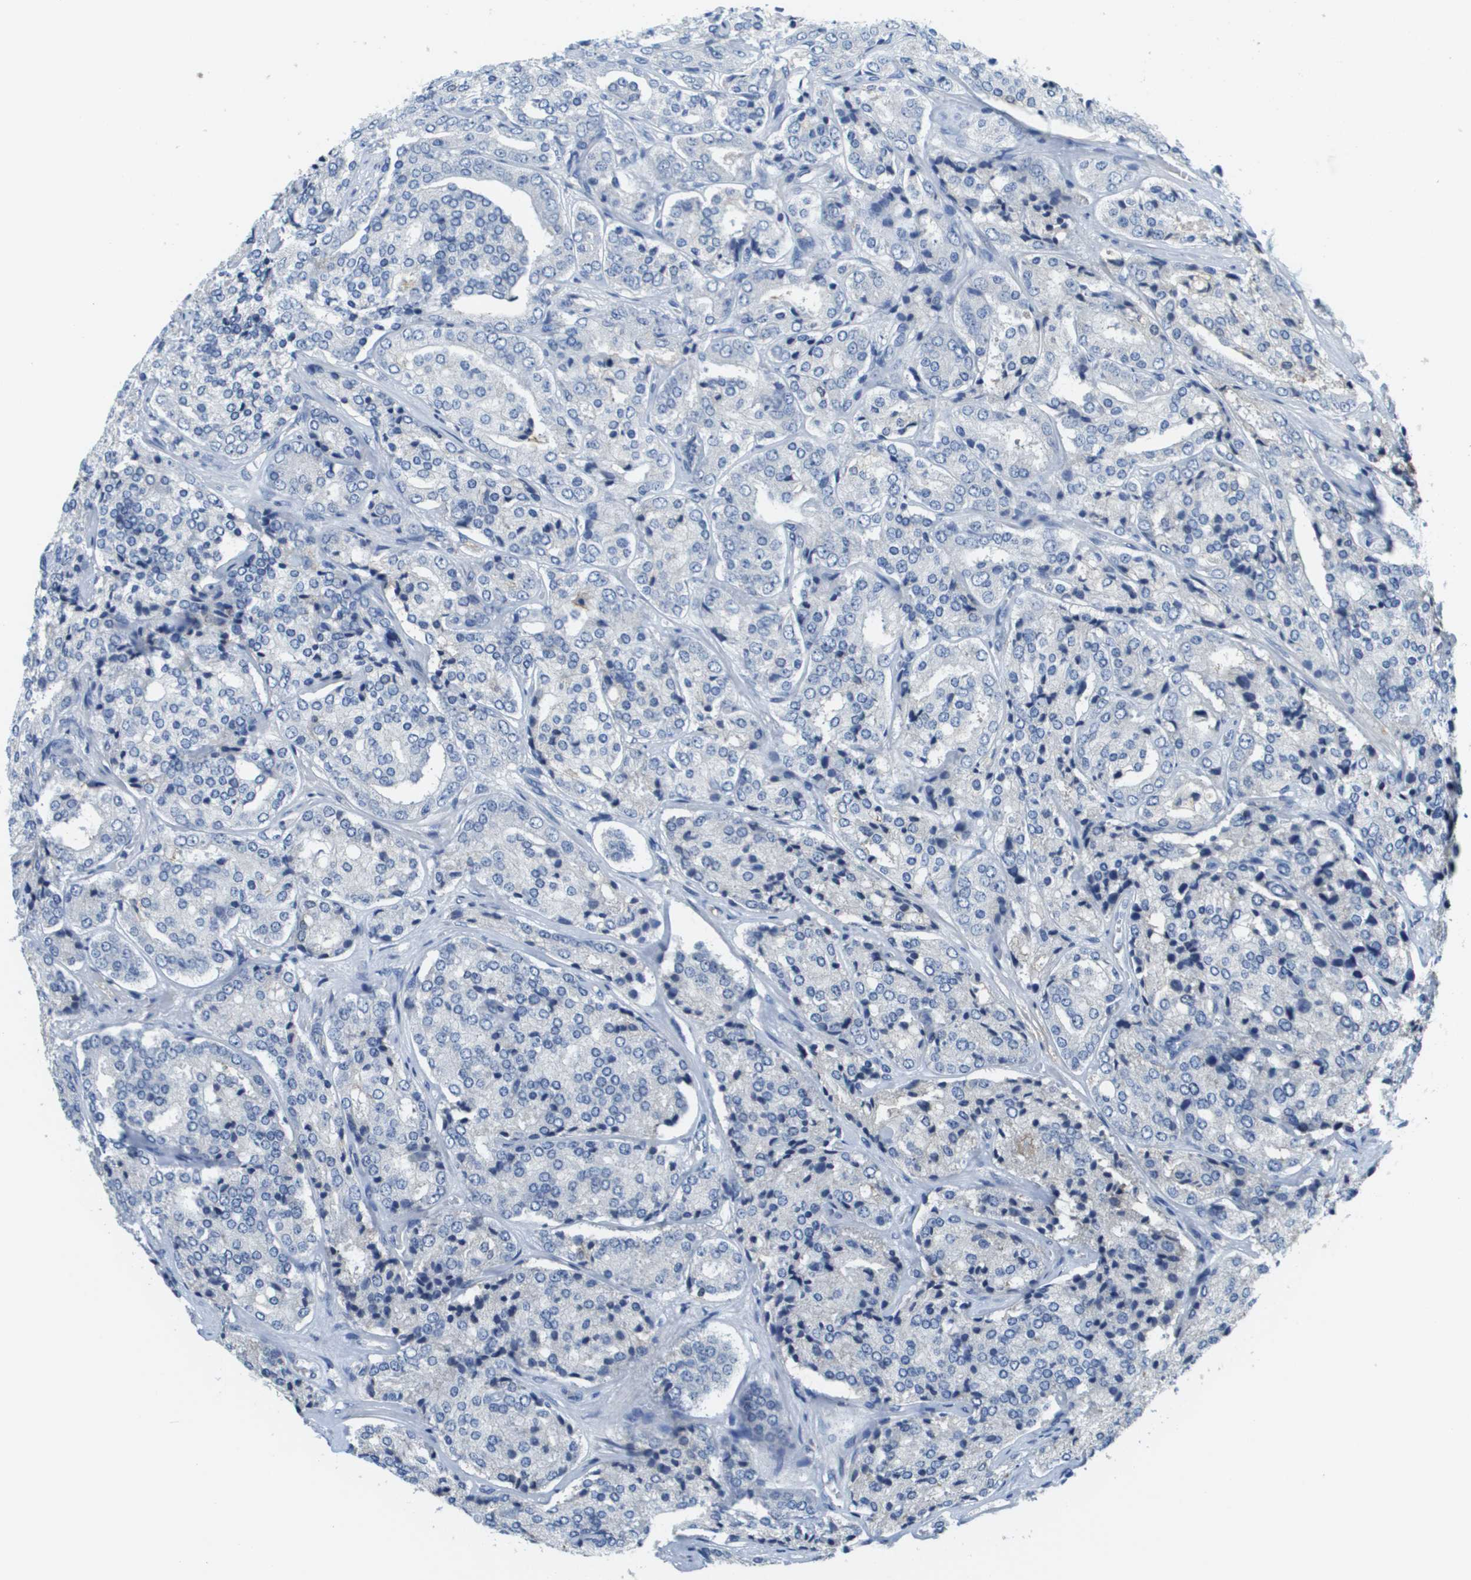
{"staining": {"intensity": "negative", "quantity": "none", "location": "none"}, "tissue": "prostate cancer", "cell_type": "Tumor cells", "image_type": "cancer", "snomed": [{"axis": "morphology", "description": "Adenocarcinoma, High grade"}, {"axis": "topography", "description": "Prostate"}], "caption": "Immunohistochemistry micrograph of neoplastic tissue: prostate cancer stained with DAB (3,3'-diaminobenzidine) shows no significant protein expression in tumor cells.", "gene": "SLC16A3", "patient": {"sex": "male", "age": 65}}